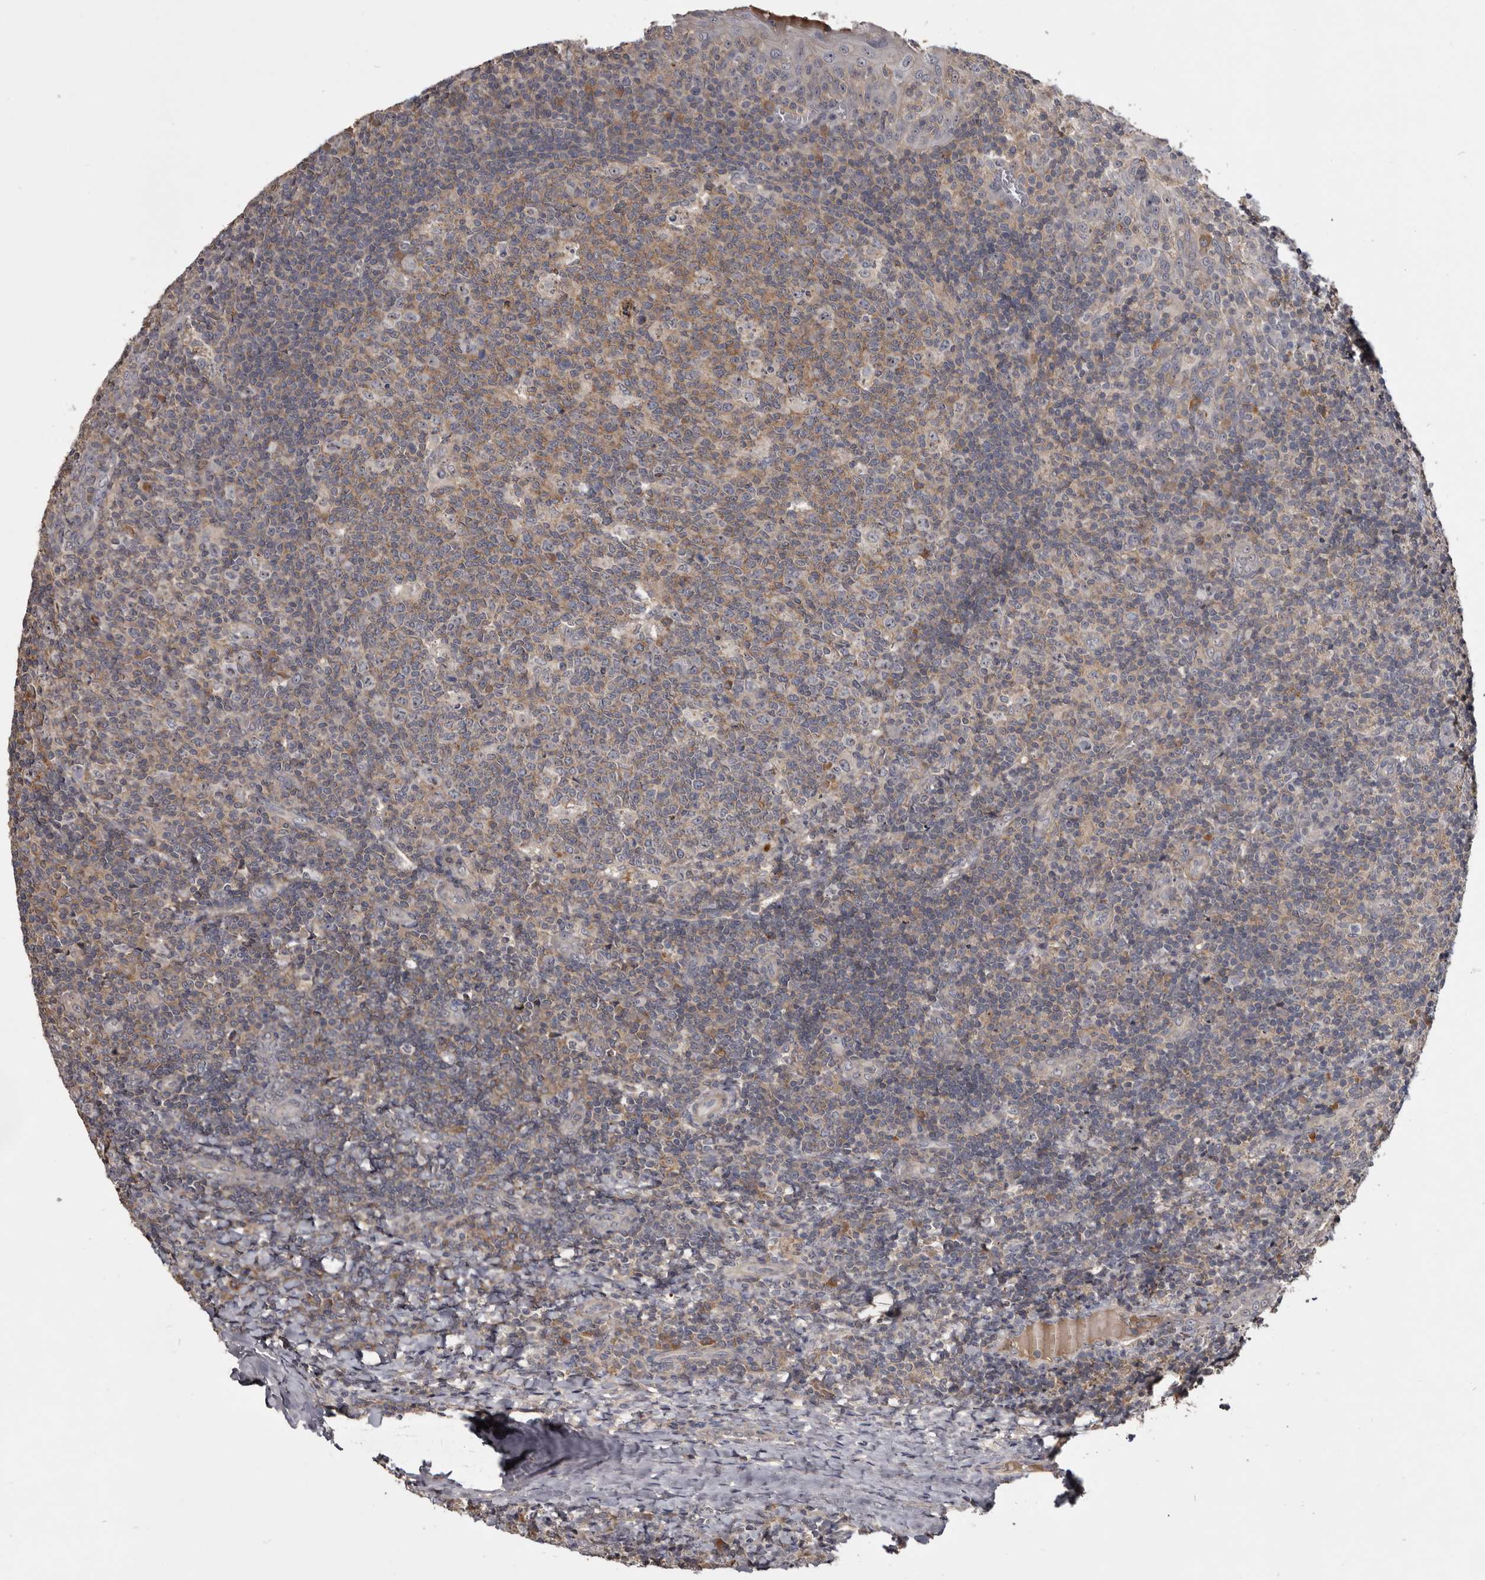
{"staining": {"intensity": "moderate", "quantity": "25%-75%", "location": "cytoplasmic/membranous"}, "tissue": "tonsil", "cell_type": "Germinal center cells", "image_type": "normal", "snomed": [{"axis": "morphology", "description": "Normal tissue, NOS"}, {"axis": "topography", "description": "Tonsil"}], "caption": "Normal tonsil shows moderate cytoplasmic/membranous staining in about 25%-75% of germinal center cells.", "gene": "TTC39A", "patient": {"sex": "female", "age": 19}}